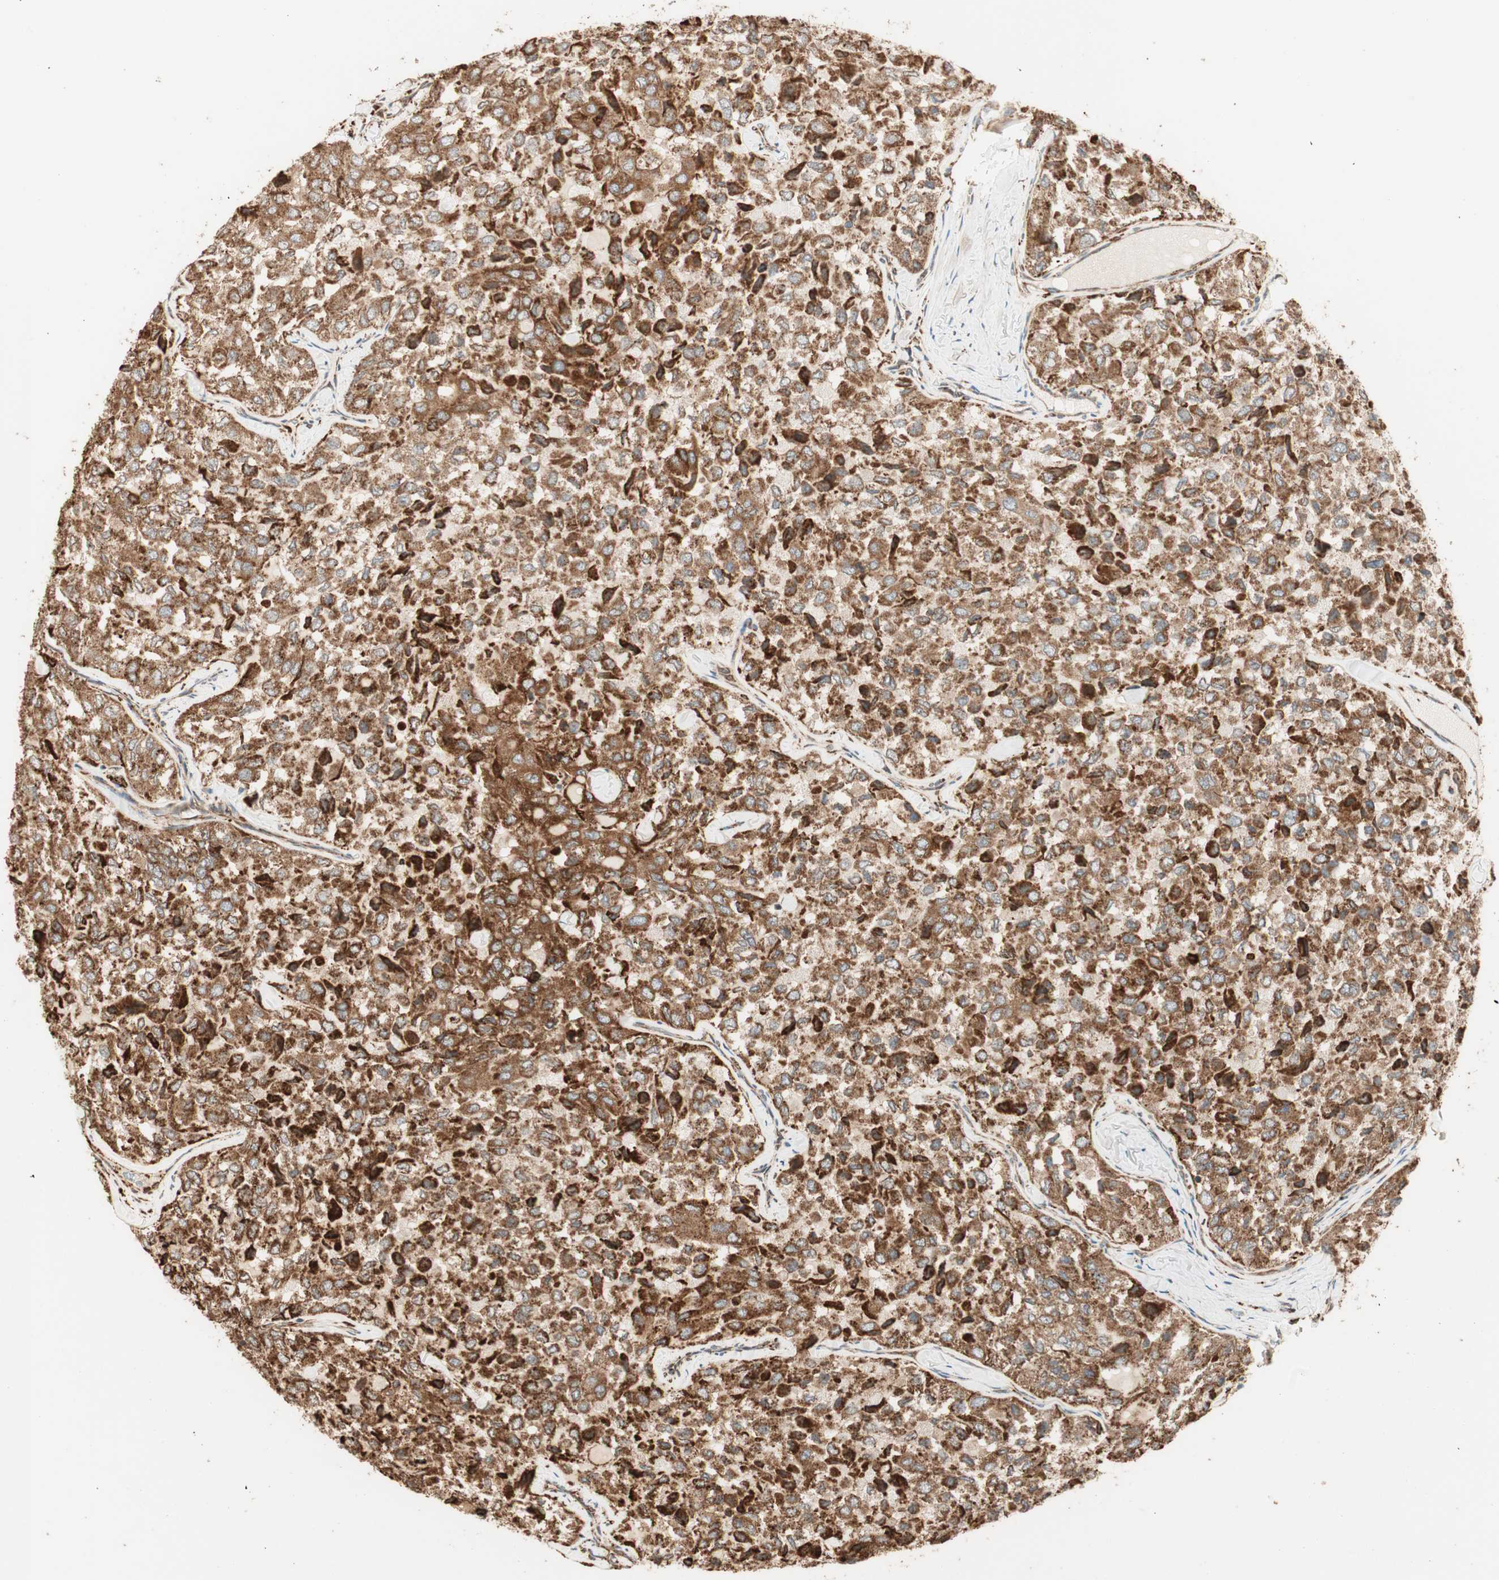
{"staining": {"intensity": "strong", "quantity": ">75%", "location": "cytoplasmic/membranous"}, "tissue": "thyroid cancer", "cell_type": "Tumor cells", "image_type": "cancer", "snomed": [{"axis": "morphology", "description": "Follicular adenoma carcinoma, NOS"}, {"axis": "topography", "description": "Thyroid gland"}], "caption": "Strong cytoplasmic/membranous protein expression is seen in approximately >75% of tumor cells in thyroid cancer (follicular adenoma carcinoma).", "gene": "P4HA1", "patient": {"sex": "male", "age": 75}}